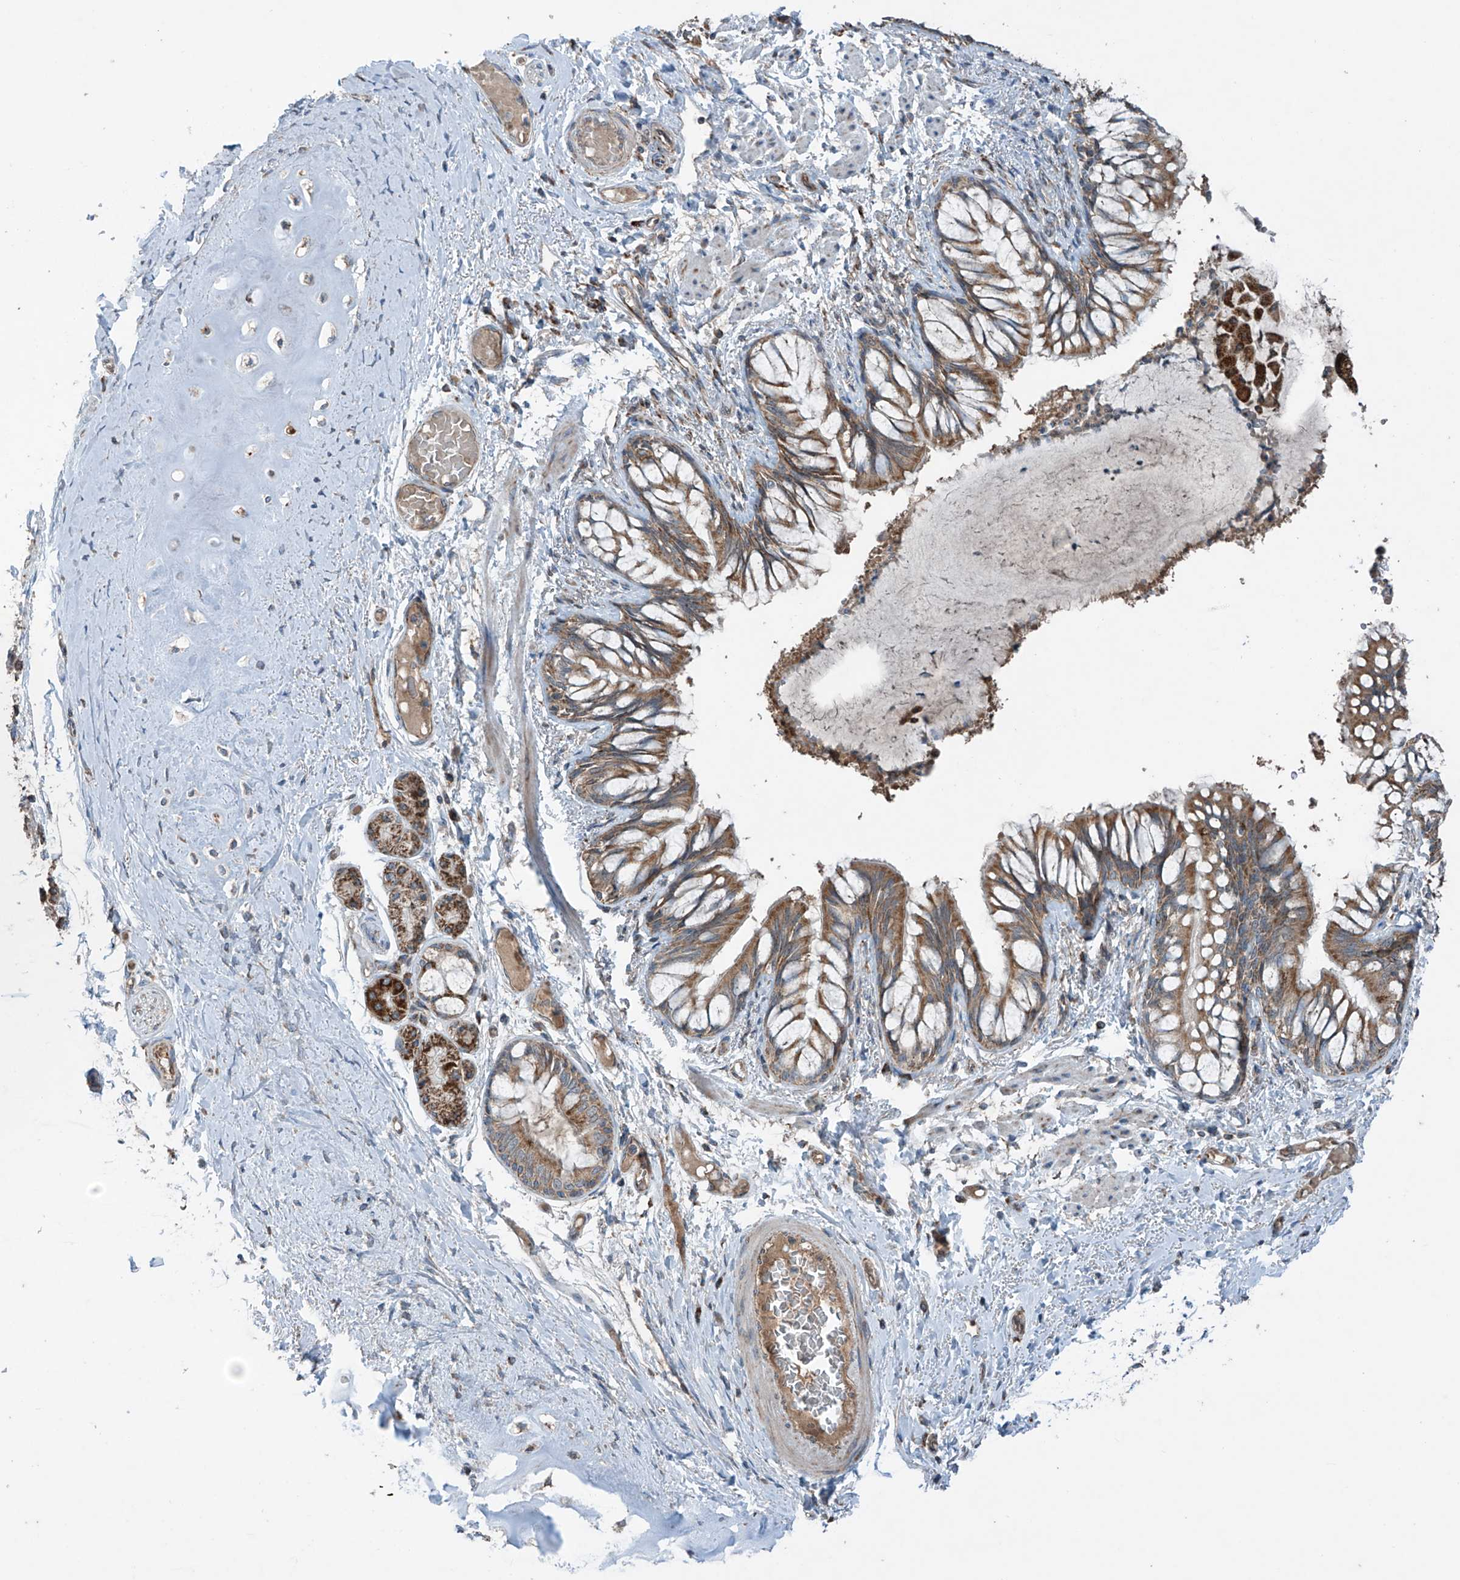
{"staining": {"intensity": "moderate", "quantity": ">75%", "location": "cytoplasmic/membranous"}, "tissue": "bronchus", "cell_type": "Respiratory epithelial cells", "image_type": "normal", "snomed": [{"axis": "morphology", "description": "Normal tissue, NOS"}, {"axis": "topography", "description": "Cartilage tissue"}, {"axis": "topography", "description": "Bronchus"}, {"axis": "topography", "description": "Lung"}], "caption": "Bronchus stained with DAB (3,3'-diaminobenzidine) IHC displays medium levels of moderate cytoplasmic/membranous positivity in approximately >75% of respiratory epithelial cells.", "gene": "SAMD3", "patient": {"sex": "female", "age": 49}}